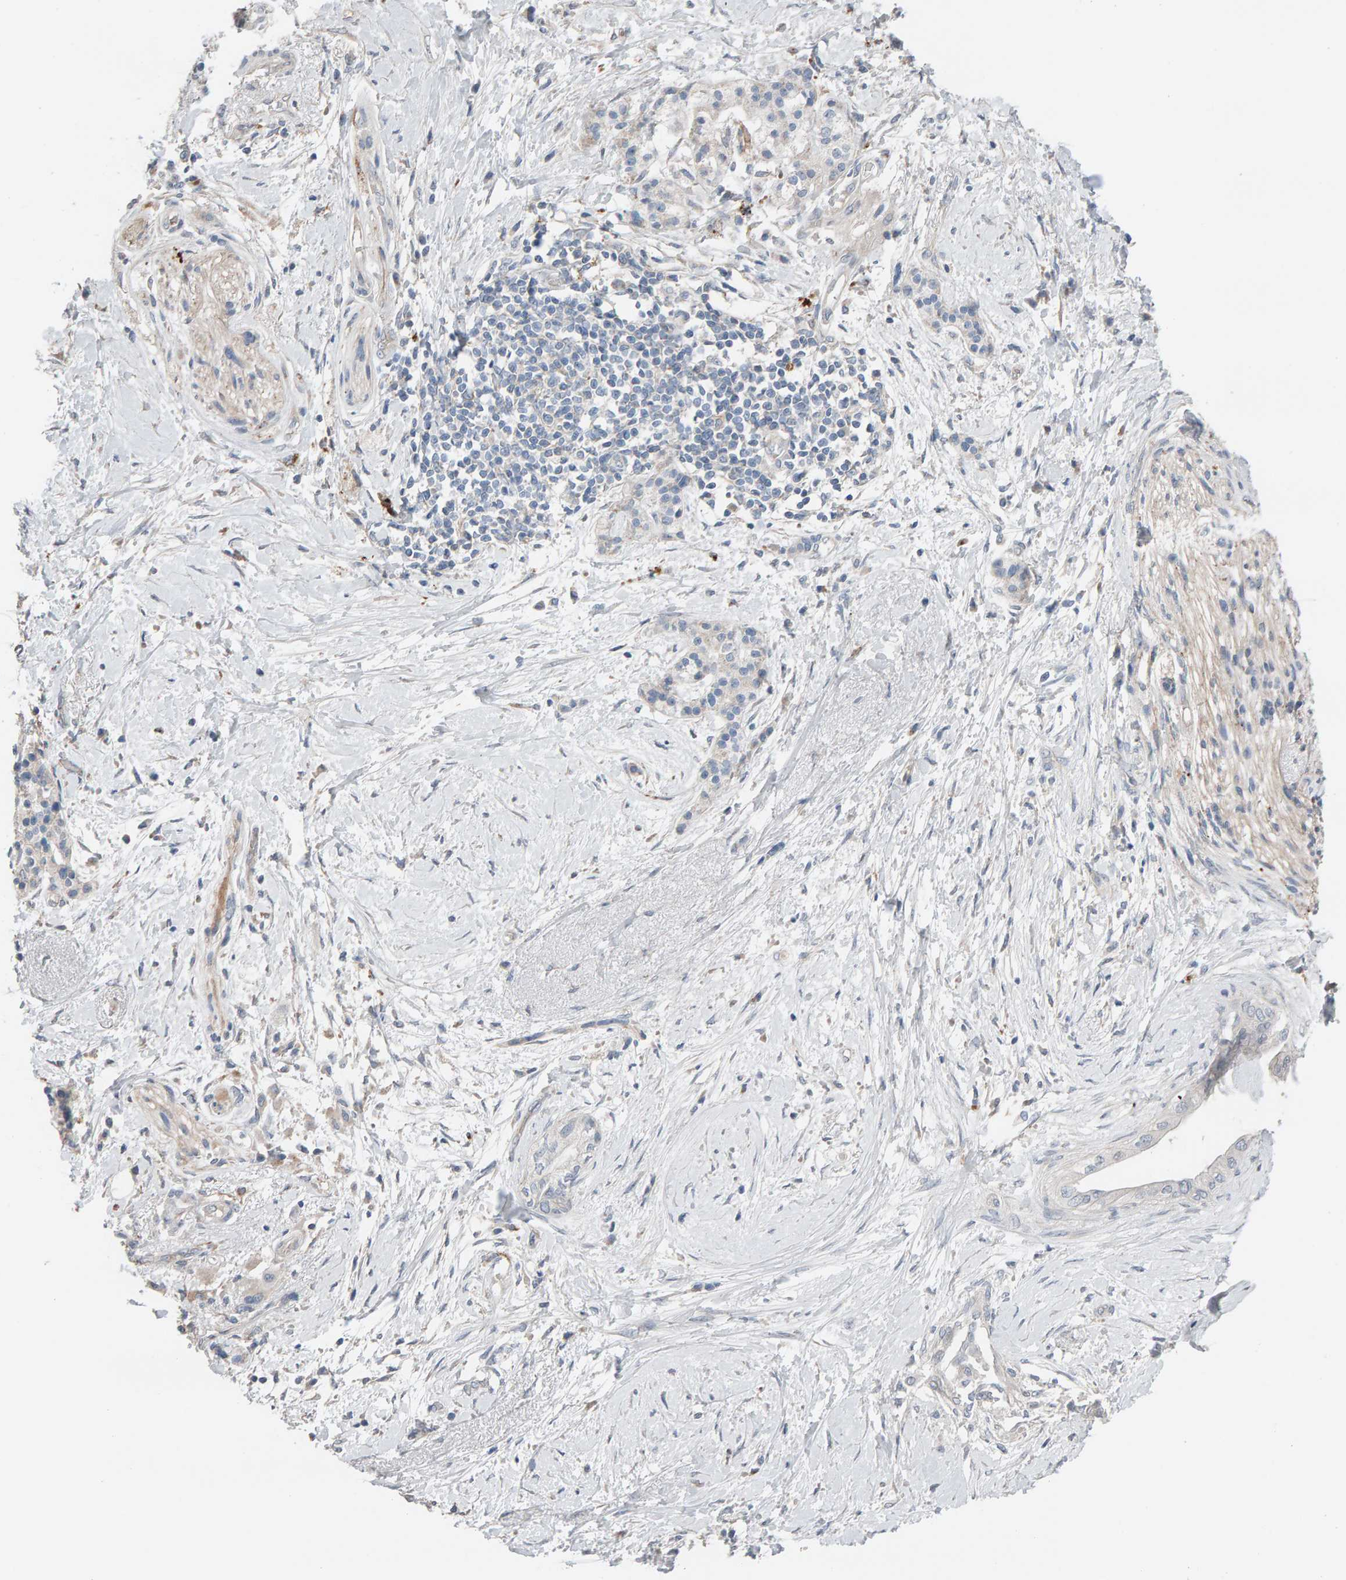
{"staining": {"intensity": "negative", "quantity": "none", "location": "none"}, "tissue": "pancreatic cancer", "cell_type": "Tumor cells", "image_type": "cancer", "snomed": [{"axis": "morphology", "description": "Normal tissue, NOS"}, {"axis": "morphology", "description": "Adenocarcinoma, NOS"}, {"axis": "topography", "description": "Pancreas"}, {"axis": "topography", "description": "Duodenum"}], "caption": "The image shows no staining of tumor cells in pancreatic adenocarcinoma.", "gene": "IPPK", "patient": {"sex": "female", "age": 60}}